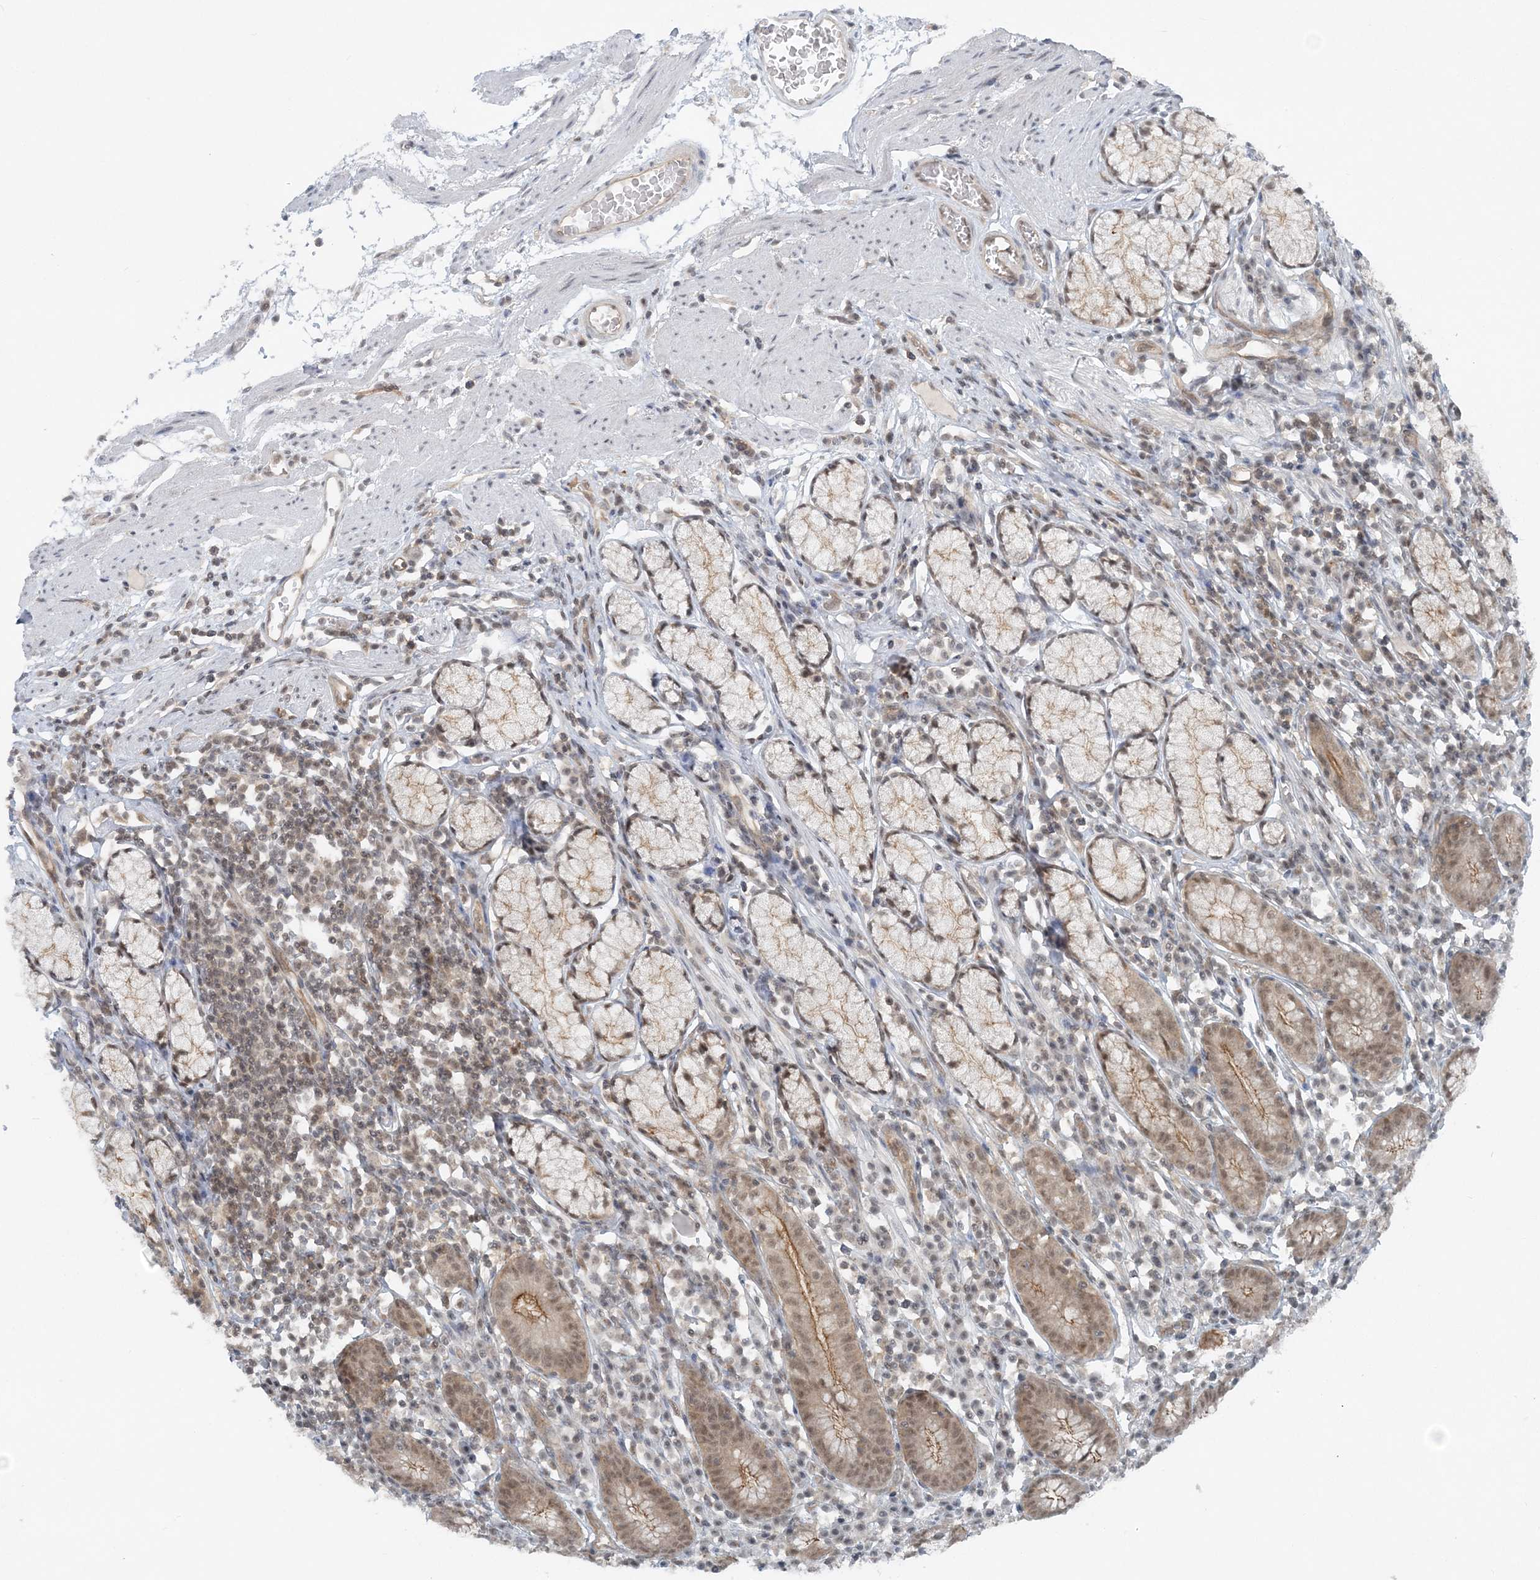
{"staining": {"intensity": "moderate", "quantity": "25%-75%", "location": "cytoplasmic/membranous,nuclear"}, "tissue": "stomach", "cell_type": "Glandular cells", "image_type": "normal", "snomed": [{"axis": "morphology", "description": "Normal tissue, NOS"}, {"axis": "topography", "description": "Stomach"}], "caption": "Immunohistochemistry (IHC) of normal human stomach demonstrates medium levels of moderate cytoplasmic/membranous,nuclear positivity in approximately 25%-75% of glandular cells.", "gene": "ATP11A", "patient": {"sex": "male", "age": 55}}